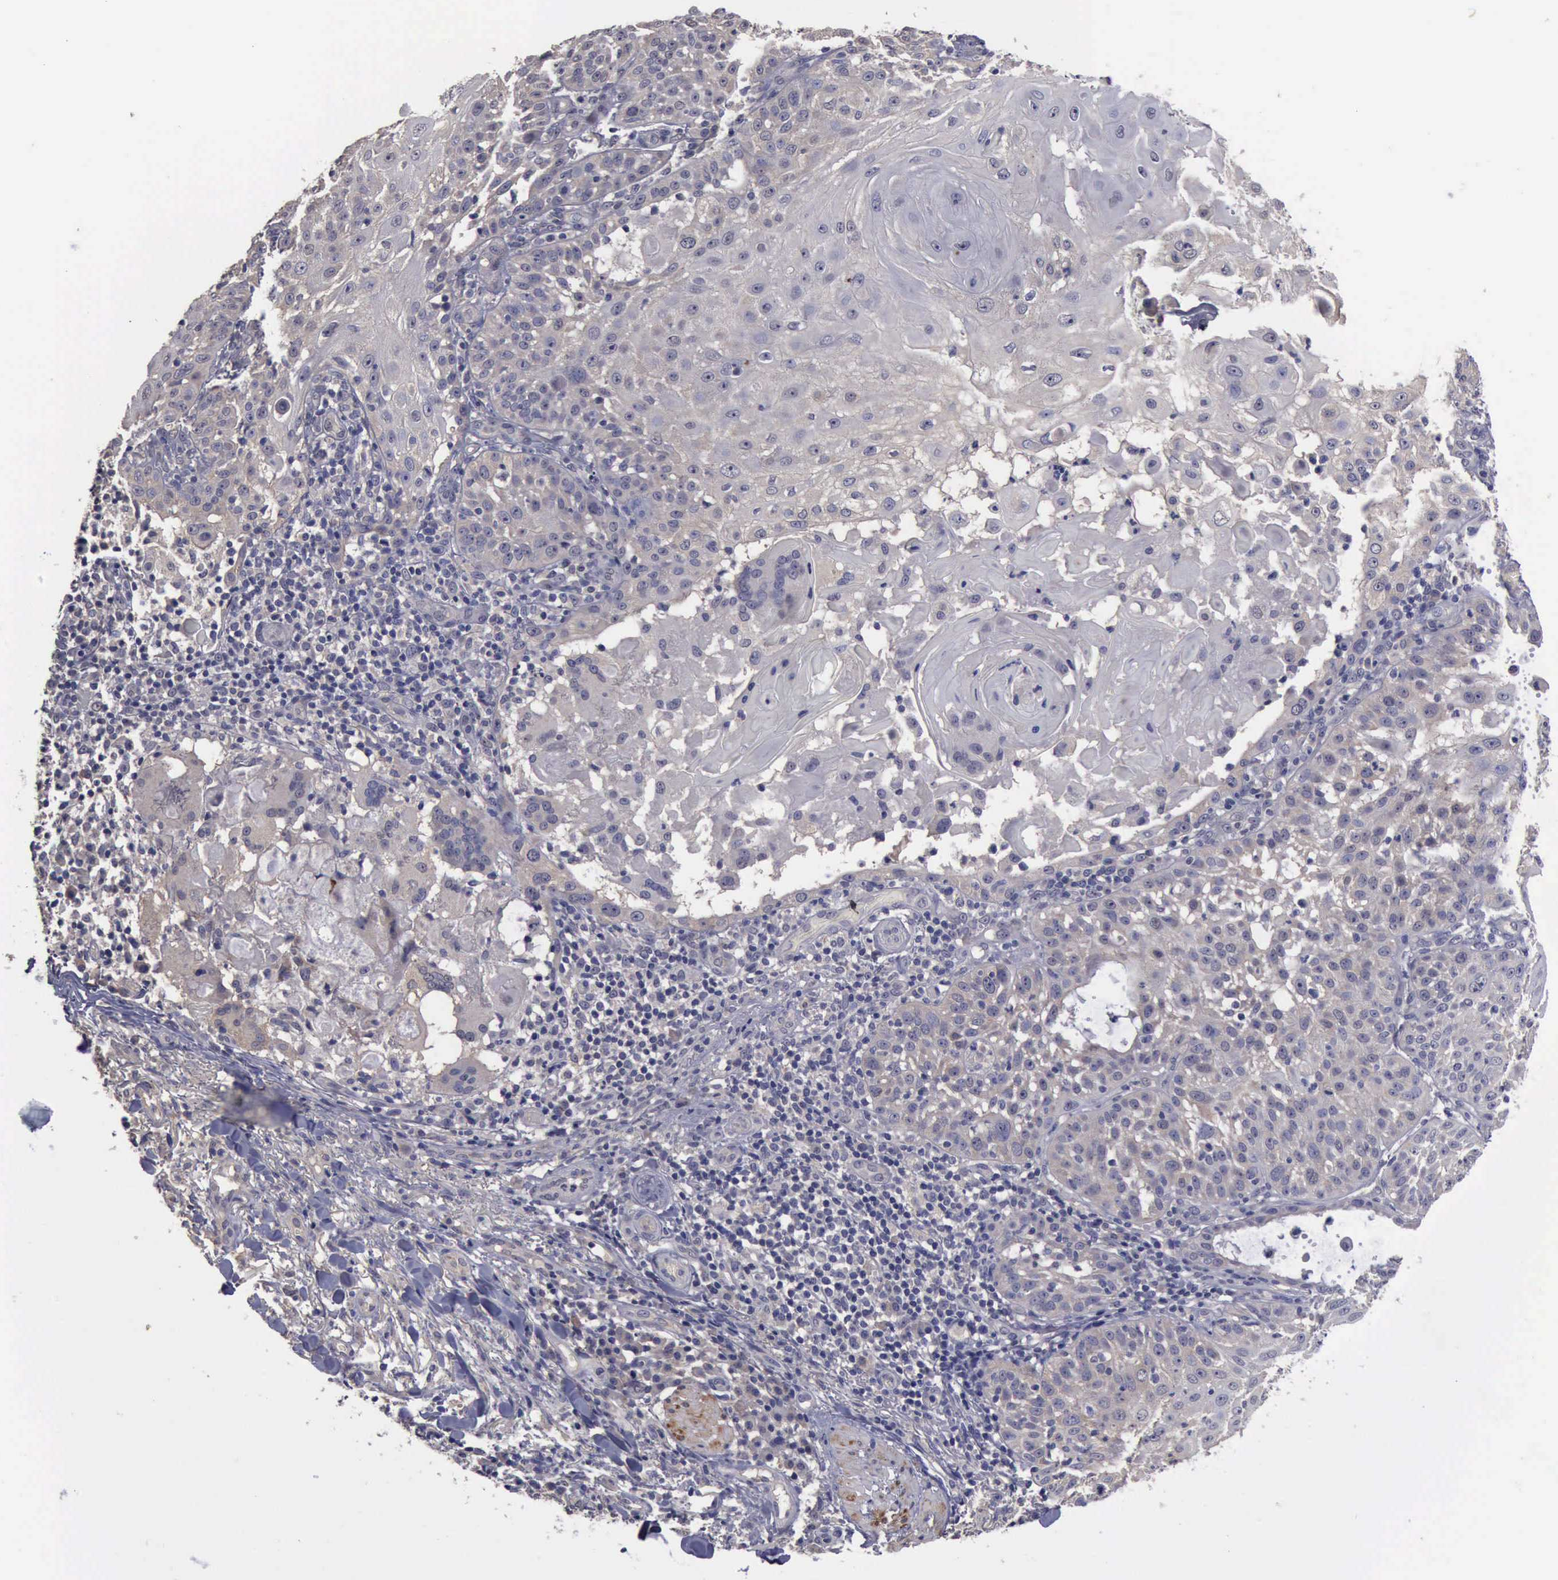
{"staining": {"intensity": "negative", "quantity": "none", "location": "none"}, "tissue": "skin cancer", "cell_type": "Tumor cells", "image_type": "cancer", "snomed": [{"axis": "morphology", "description": "Squamous cell carcinoma, NOS"}, {"axis": "topography", "description": "Skin"}], "caption": "Immunohistochemical staining of human skin cancer (squamous cell carcinoma) exhibits no significant positivity in tumor cells.", "gene": "PHKA1", "patient": {"sex": "female", "age": 89}}